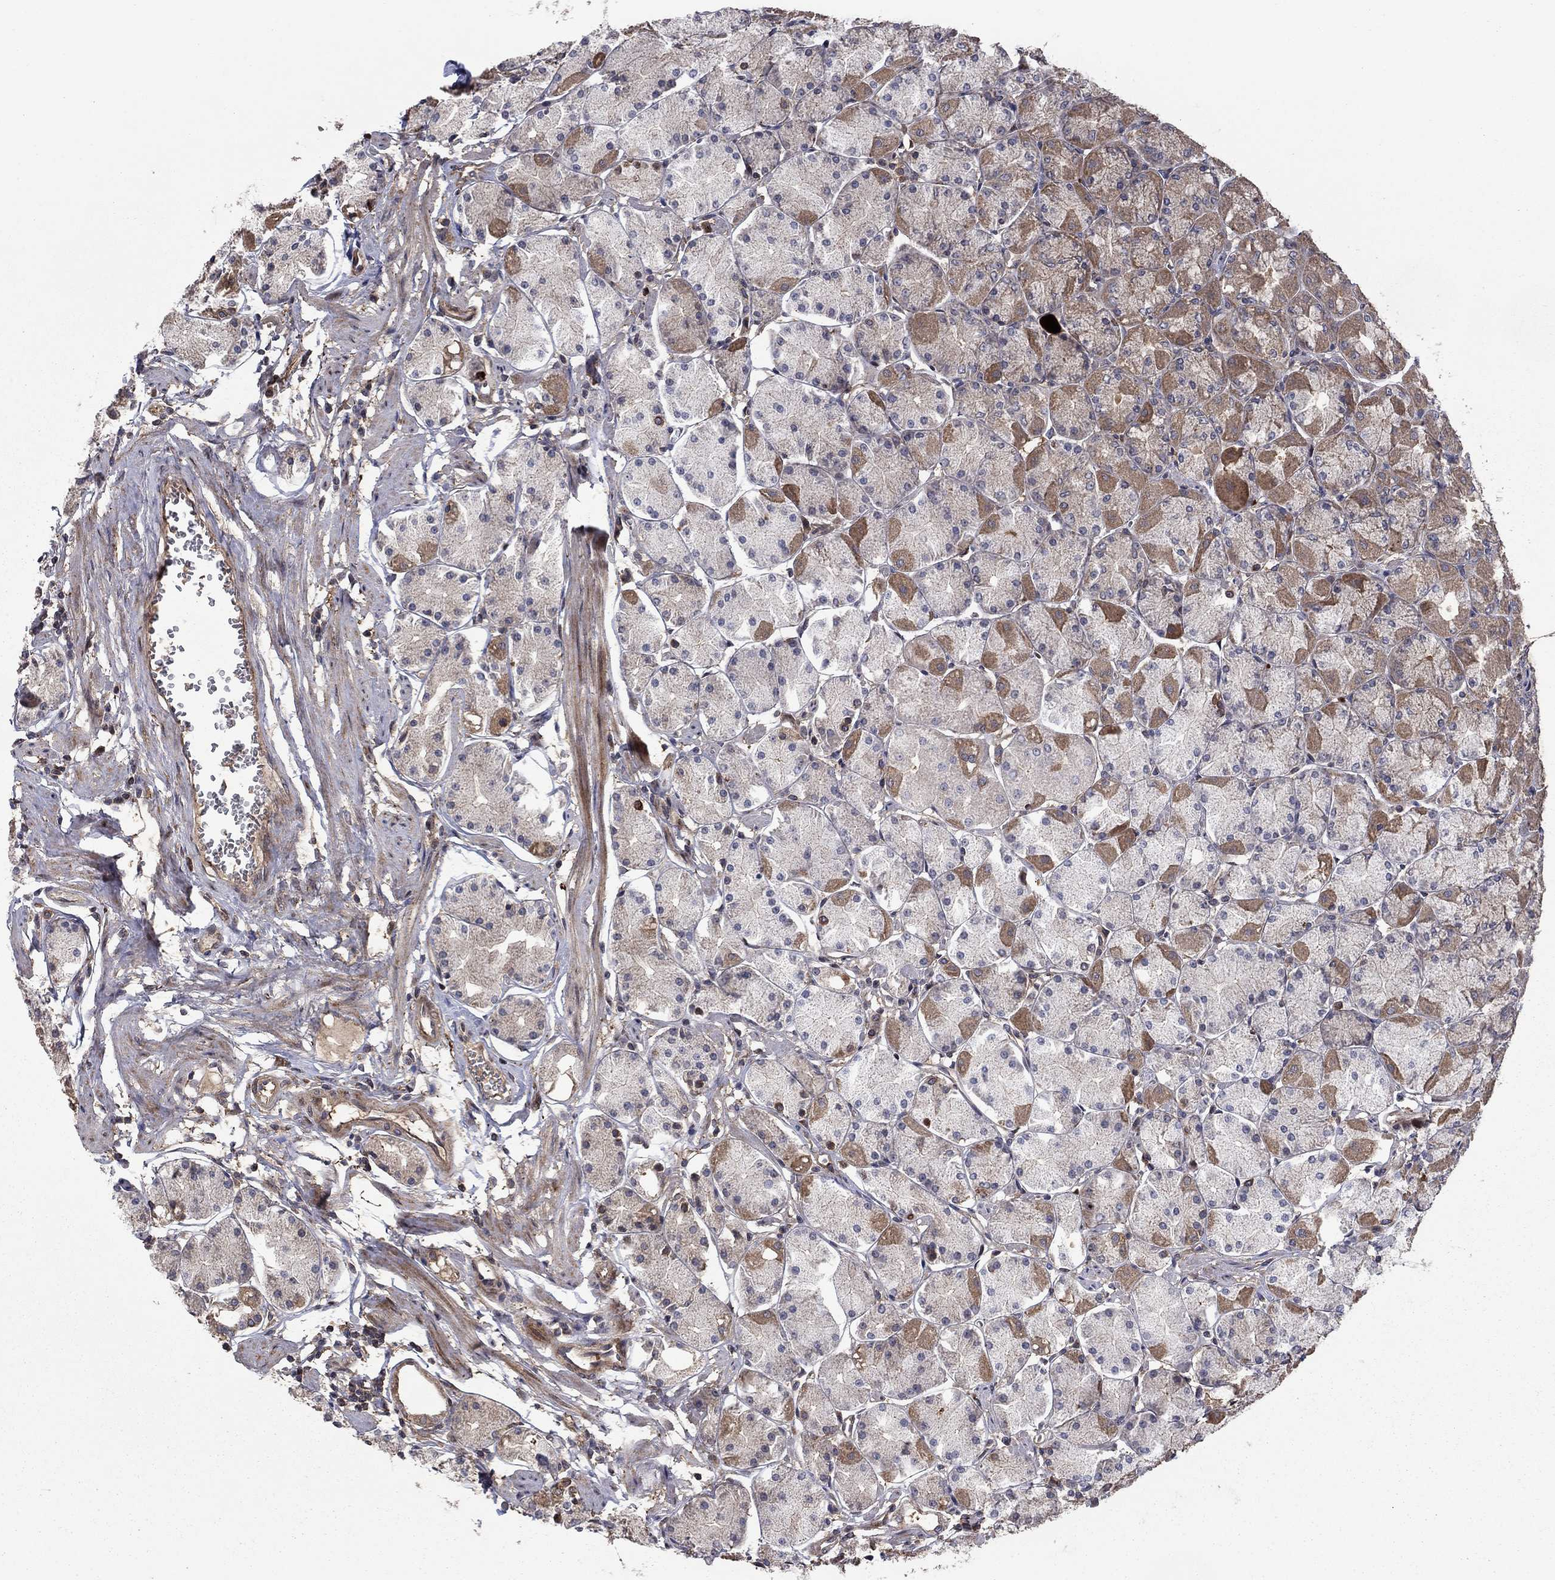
{"staining": {"intensity": "moderate", "quantity": "25%-75%", "location": "cytoplasmic/membranous"}, "tissue": "stomach", "cell_type": "Glandular cells", "image_type": "normal", "snomed": [{"axis": "morphology", "description": "Normal tissue, NOS"}, {"axis": "topography", "description": "Stomach, upper"}], "caption": "The immunohistochemical stain shows moderate cytoplasmic/membranous staining in glandular cells of unremarkable stomach.", "gene": "HDAC4", "patient": {"sex": "male", "age": 60}}